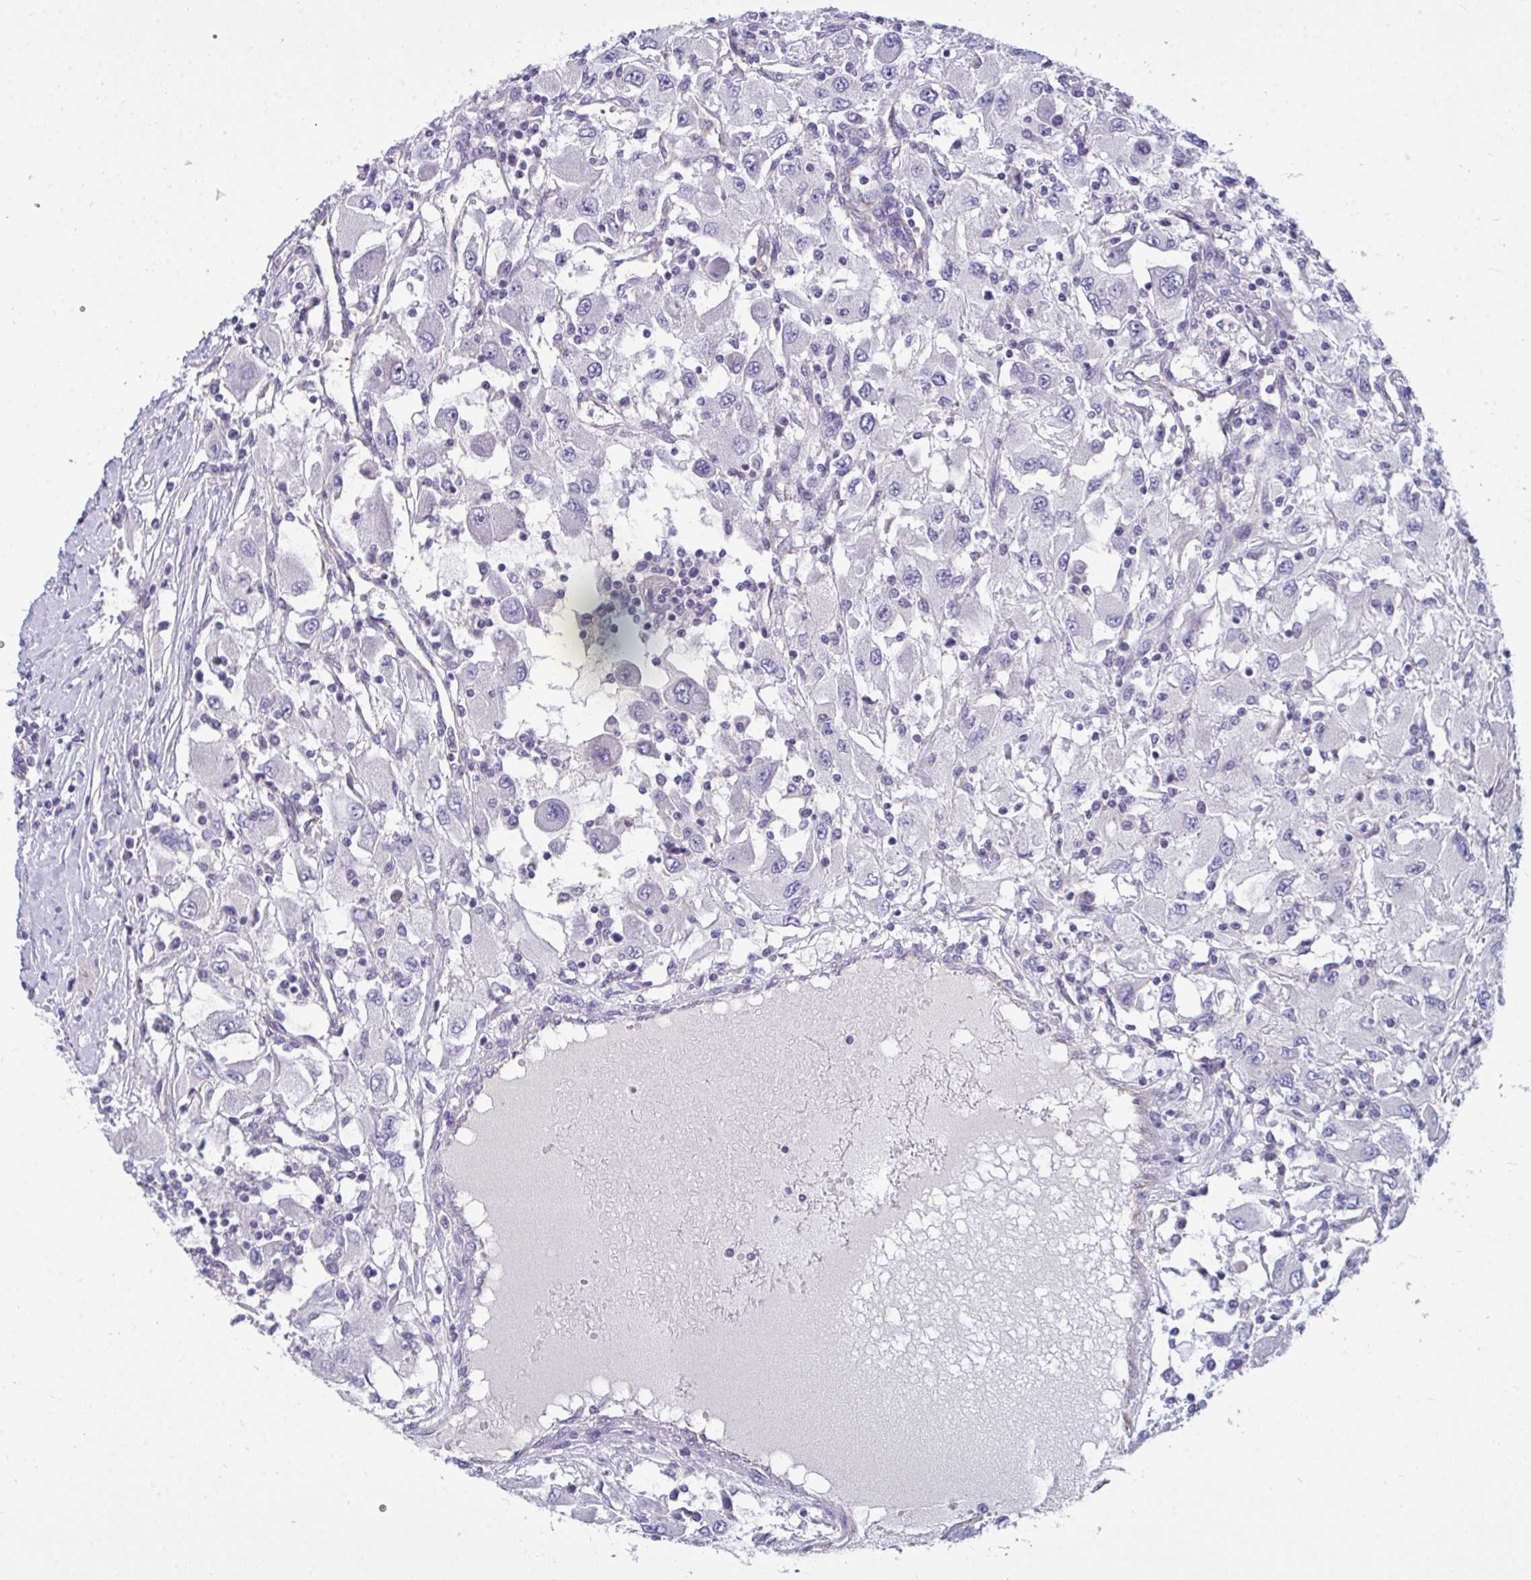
{"staining": {"intensity": "negative", "quantity": "none", "location": "none"}, "tissue": "renal cancer", "cell_type": "Tumor cells", "image_type": "cancer", "snomed": [{"axis": "morphology", "description": "Adenocarcinoma, NOS"}, {"axis": "topography", "description": "Kidney"}], "caption": "High magnification brightfield microscopy of adenocarcinoma (renal) stained with DAB (brown) and counterstained with hematoxylin (blue): tumor cells show no significant expression.", "gene": "FABP3", "patient": {"sex": "female", "age": 67}}